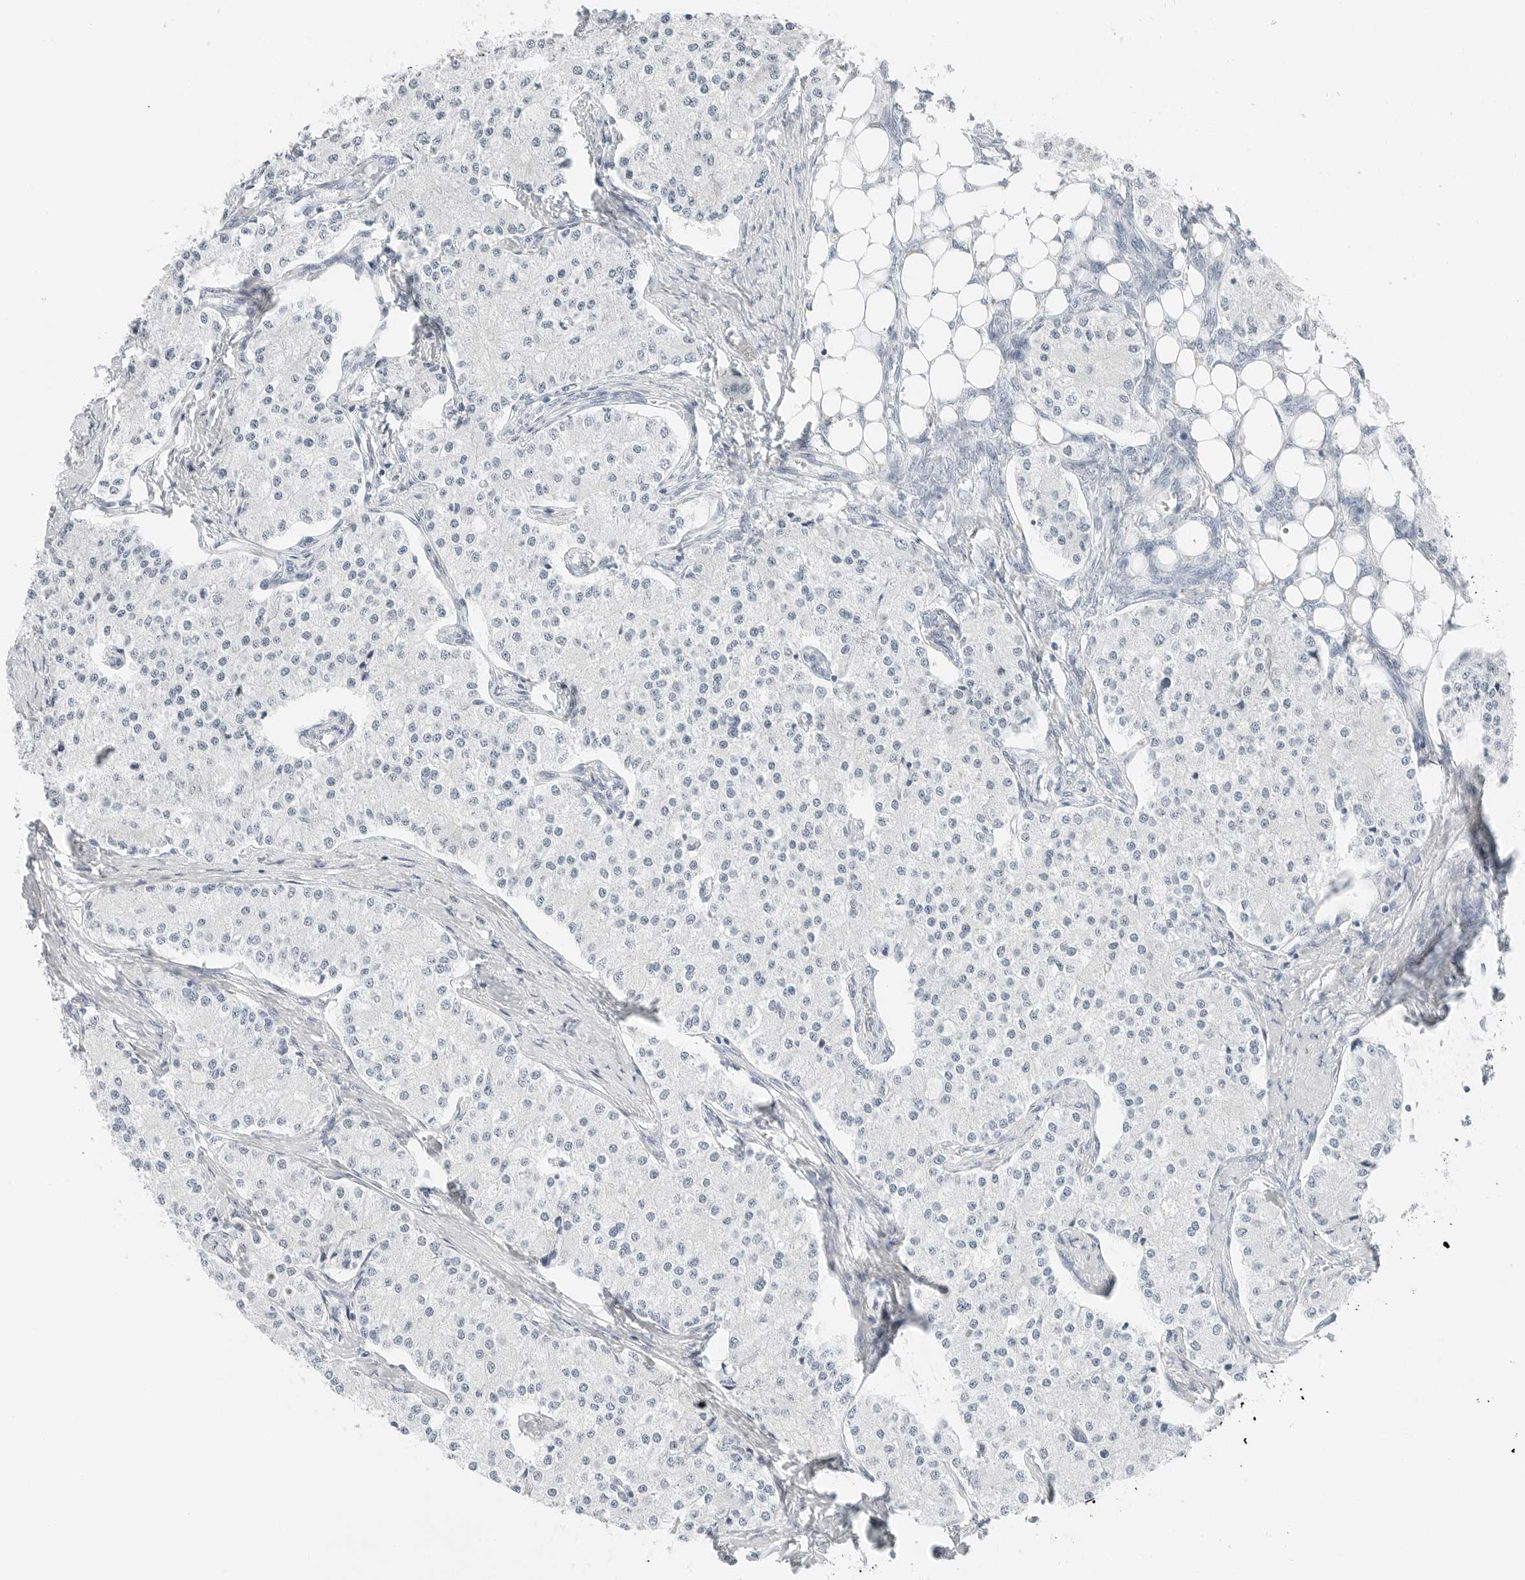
{"staining": {"intensity": "negative", "quantity": "none", "location": "none"}, "tissue": "carcinoid", "cell_type": "Tumor cells", "image_type": "cancer", "snomed": [{"axis": "morphology", "description": "Carcinoid, malignant, NOS"}, {"axis": "topography", "description": "Colon"}], "caption": "The image displays no staining of tumor cells in malignant carcinoid.", "gene": "CCSAP", "patient": {"sex": "female", "age": 52}}